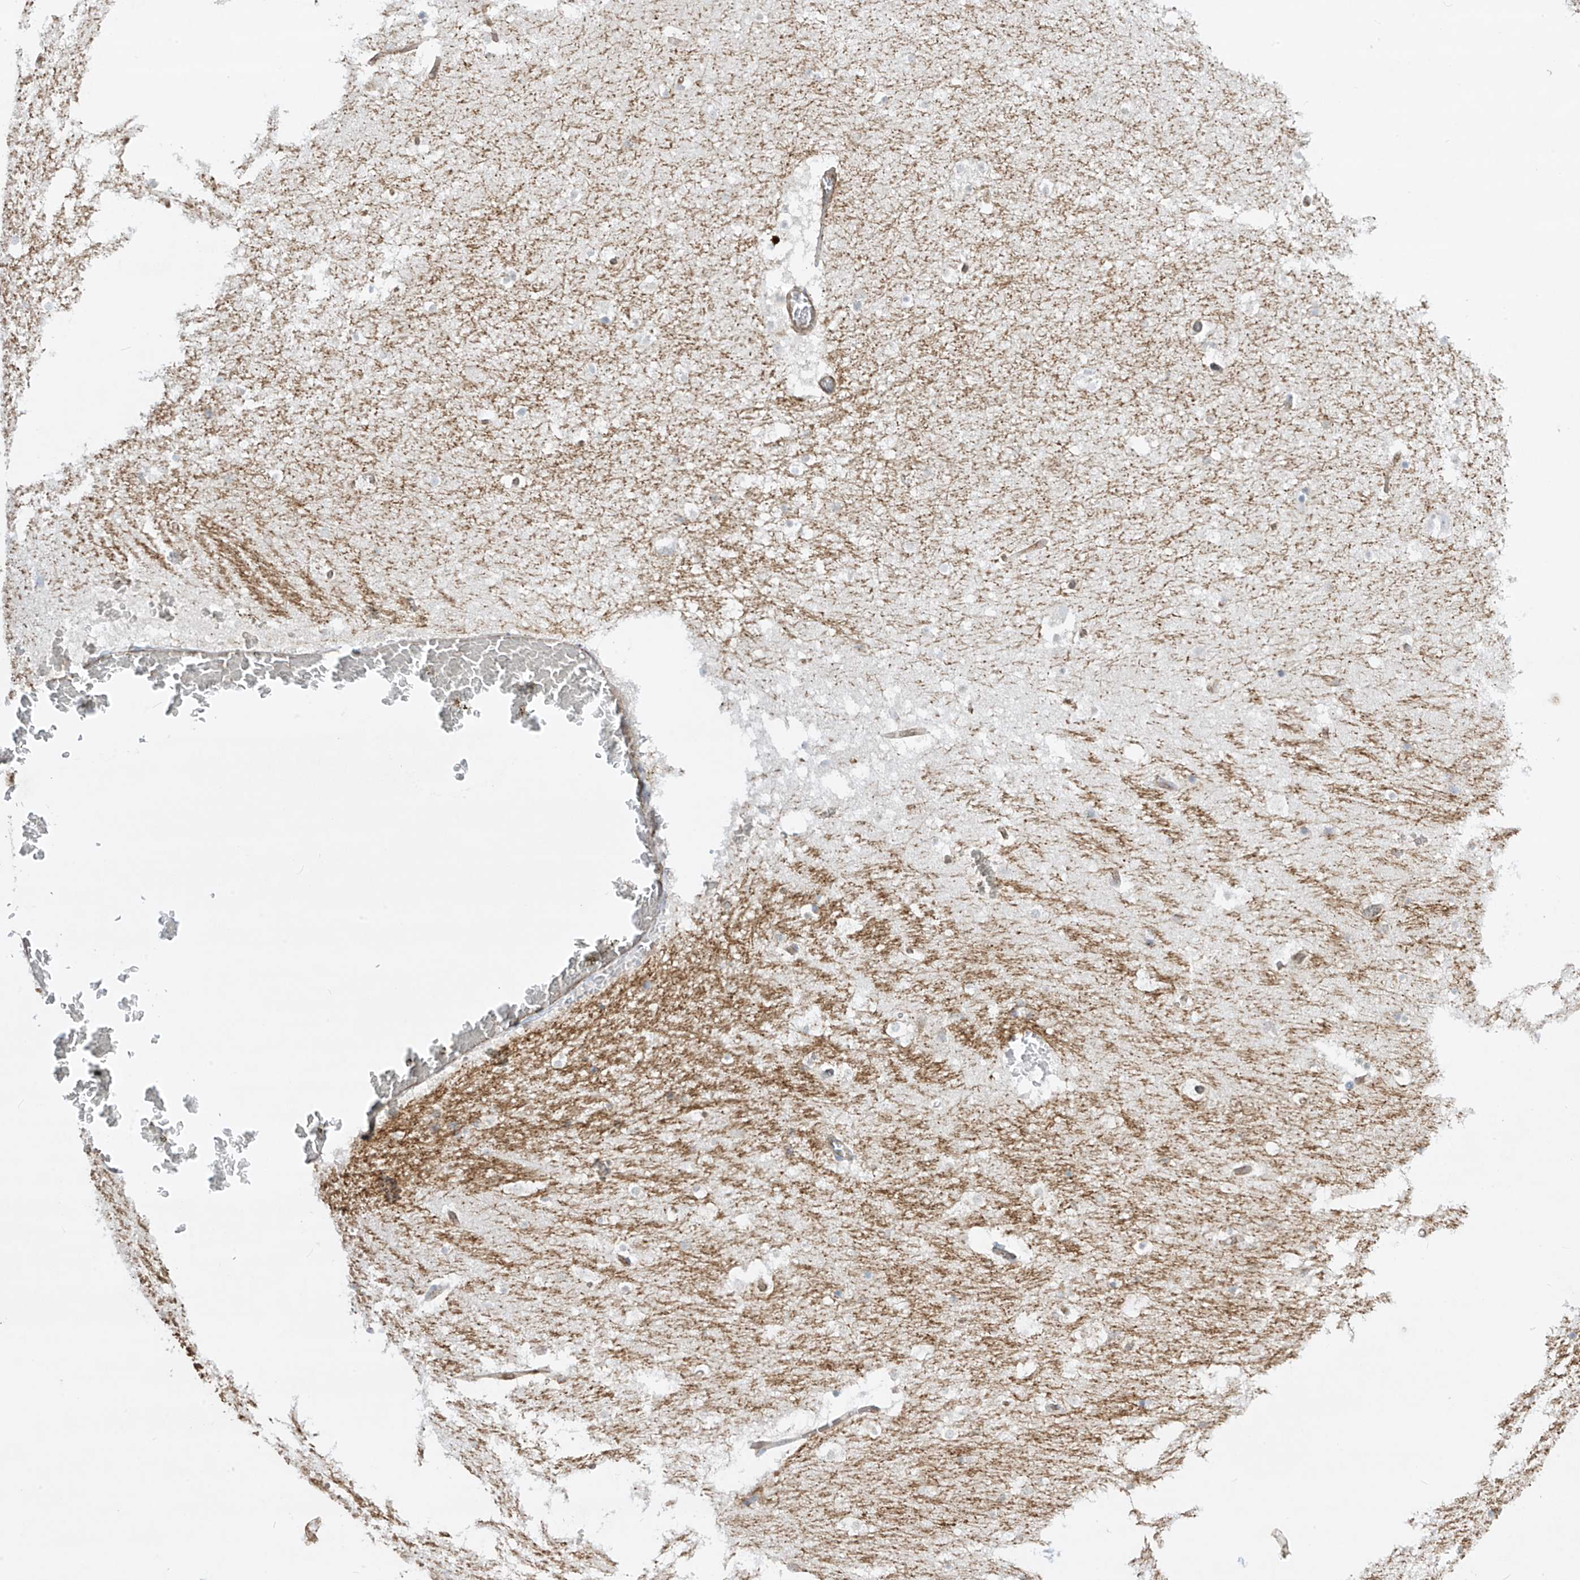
{"staining": {"intensity": "negative", "quantity": "none", "location": "none"}, "tissue": "hippocampus", "cell_type": "Glial cells", "image_type": "normal", "snomed": [{"axis": "morphology", "description": "Normal tissue, NOS"}, {"axis": "topography", "description": "Hippocampus"}], "caption": "Glial cells show no significant protein expression in unremarkable hippocampus. (Immunohistochemistry, brightfield microscopy, high magnification).", "gene": "HLA", "patient": {"sex": "female", "age": 52}}